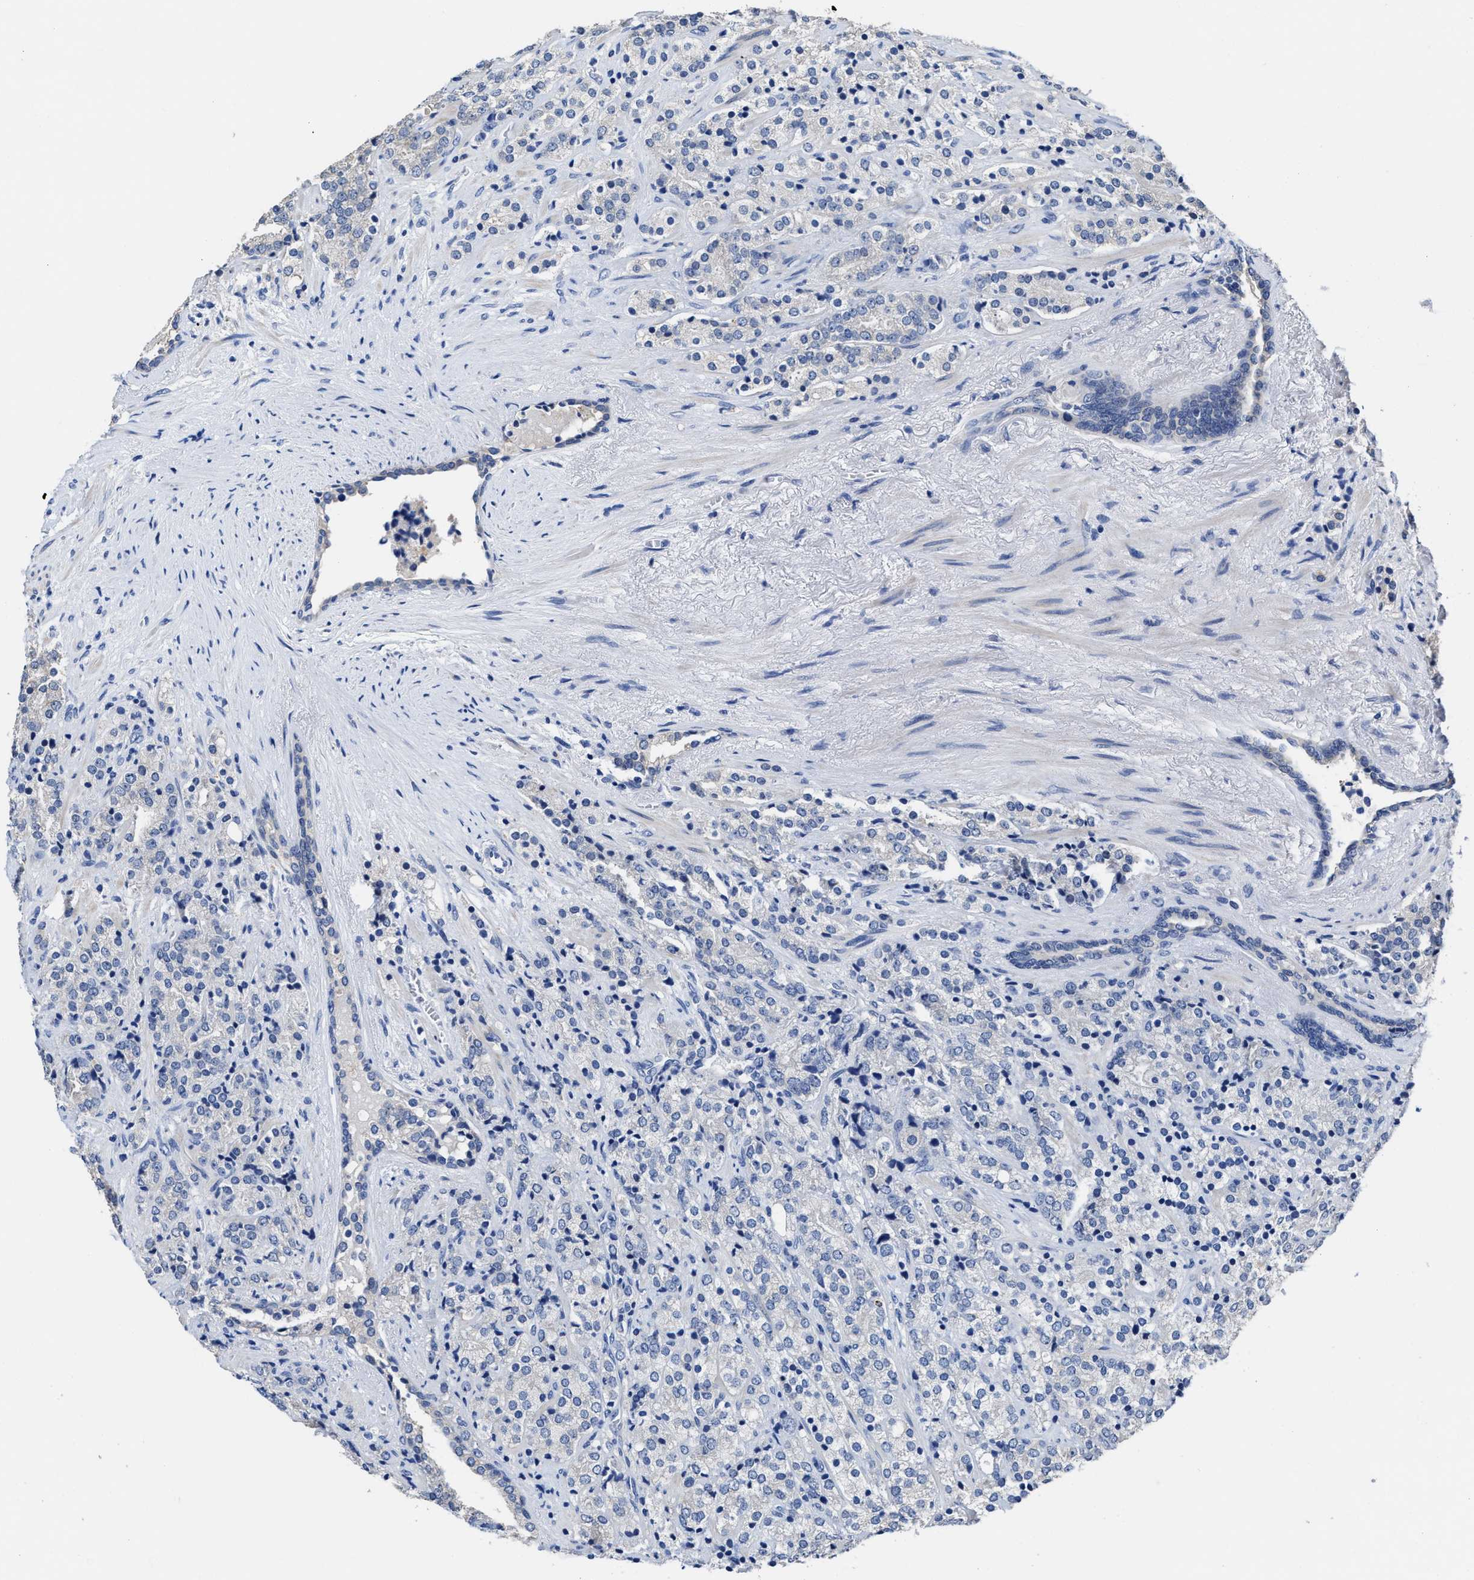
{"staining": {"intensity": "negative", "quantity": "none", "location": "none"}, "tissue": "prostate cancer", "cell_type": "Tumor cells", "image_type": "cancer", "snomed": [{"axis": "morphology", "description": "Adenocarcinoma, High grade"}, {"axis": "topography", "description": "Prostate"}], "caption": "Human adenocarcinoma (high-grade) (prostate) stained for a protein using immunohistochemistry (IHC) reveals no expression in tumor cells.", "gene": "HOOK1", "patient": {"sex": "male", "age": 71}}